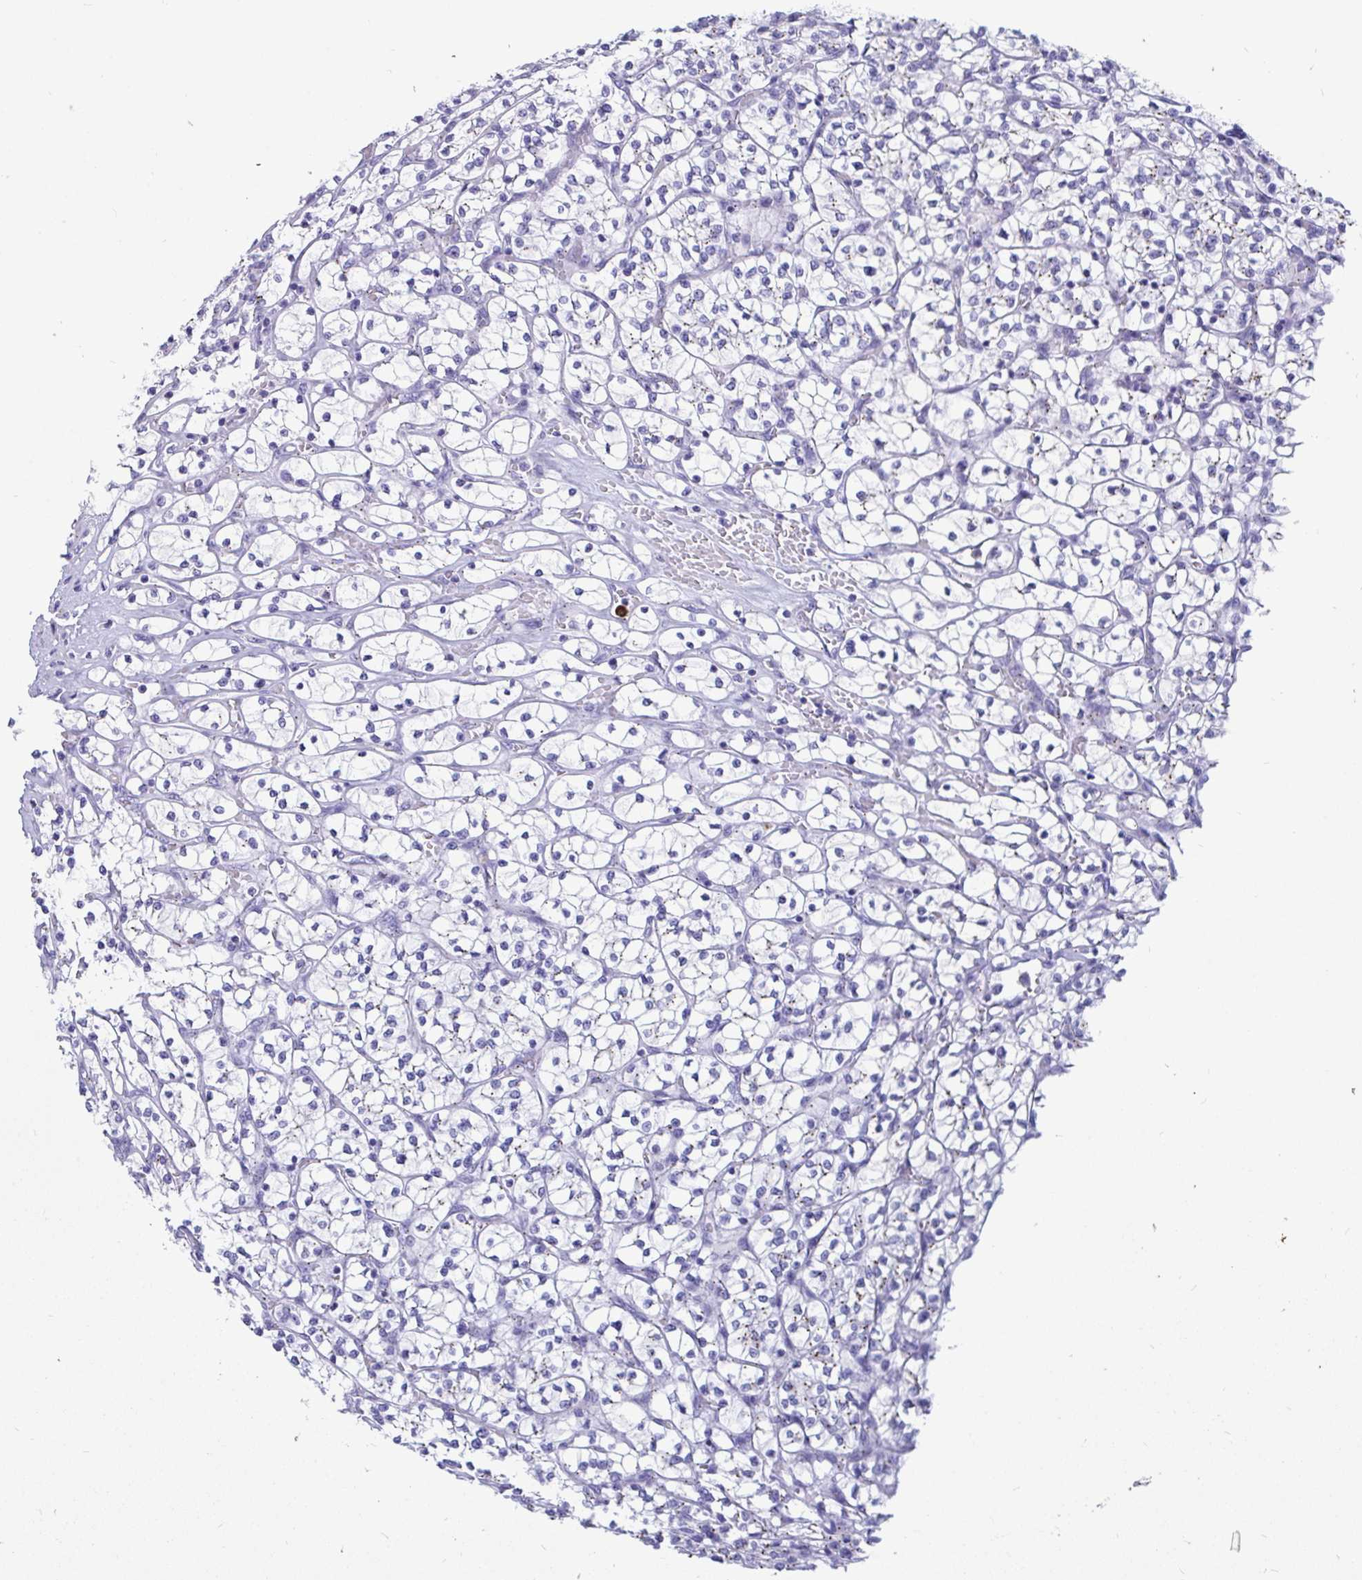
{"staining": {"intensity": "weak", "quantity": "<25%", "location": "cytoplasmic/membranous"}, "tissue": "renal cancer", "cell_type": "Tumor cells", "image_type": "cancer", "snomed": [{"axis": "morphology", "description": "Adenocarcinoma, NOS"}, {"axis": "topography", "description": "Kidney"}], "caption": "Immunohistochemistry histopathology image of neoplastic tissue: human renal adenocarcinoma stained with DAB (3,3'-diaminobenzidine) exhibits no significant protein staining in tumor cells.", "gene": "RNASE3", "patient": {"sex": "female", "age": 64}}